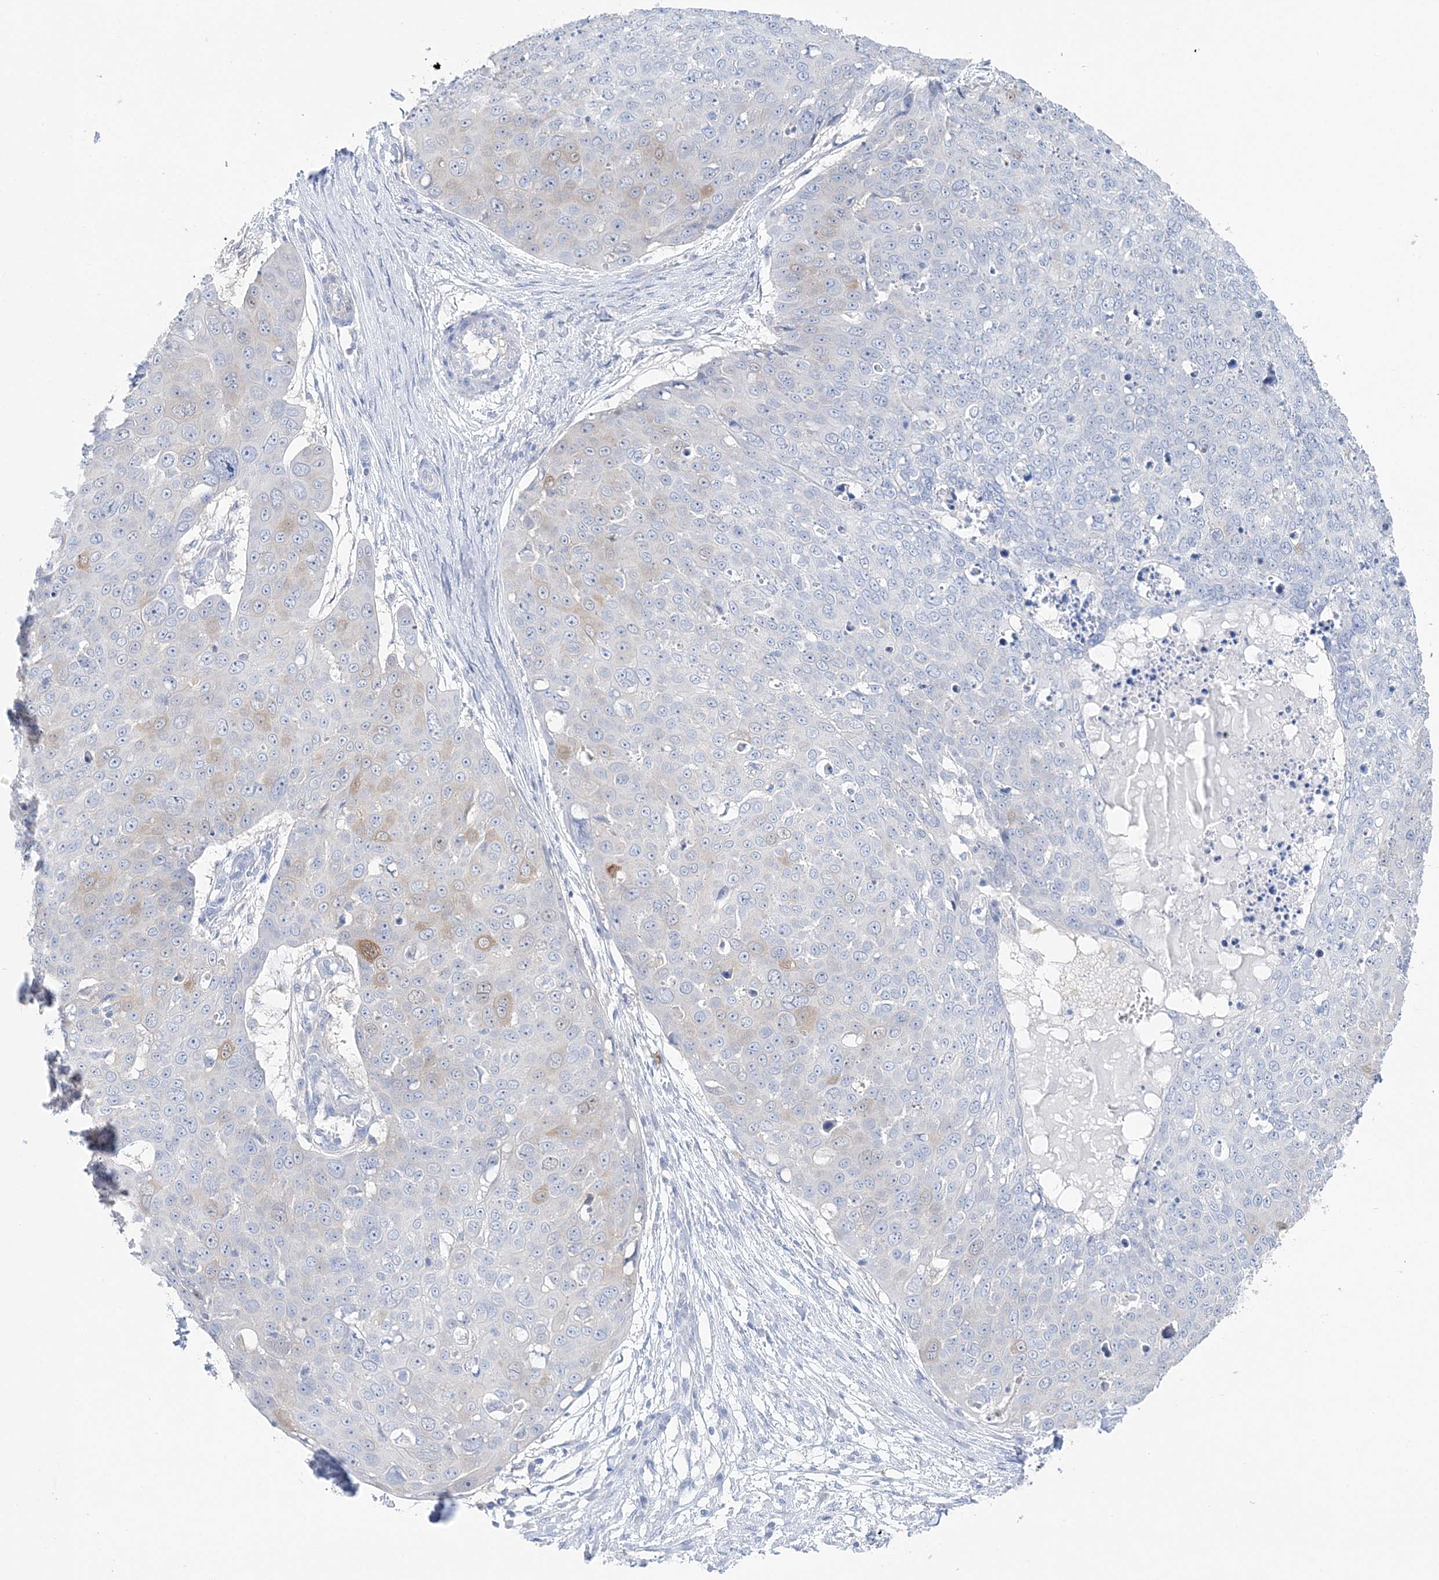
{"staining": {"intensity": "weak", "quantity": "<25%", "location": "cytoplasmic/membranous"}, "tissue": "skin cancer", "cell_type": "Tumor cells", "image_type": "cancer", "snomed": [{"axis": "morphology", "description": "Squamous cell carcinoma, NOS"}, {"axis": "topography", "description": "Skin"}], "caption": "This image is of skin squamous cell carcinoma stained with immunohistochemistry to label a protein in brown with the nuclei are counter-stained blue. There is no positivity in tumor cells.", "gene": "HMGCS1", "patient": {"sex": "male", "age": 71}}